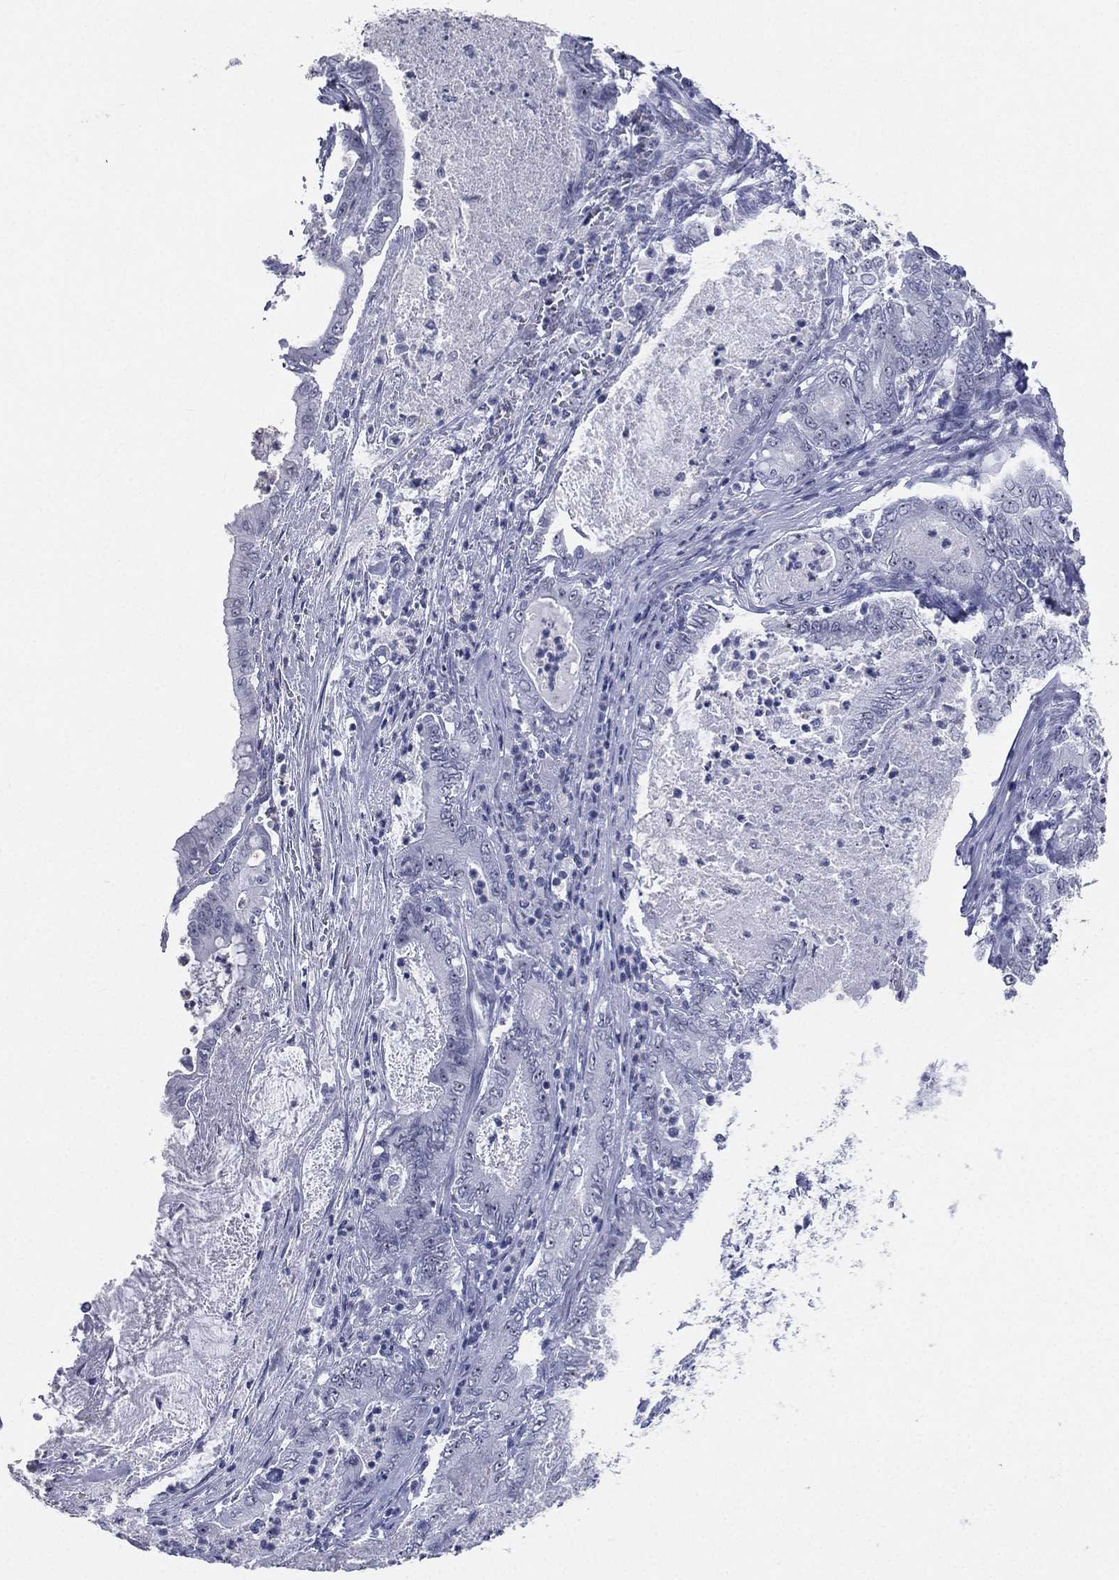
{"staining": {"intensity": "negative", "quantity": "none", "location": "none"}, "tissue": "pancreatic cancer", "cell_type": "Tumor cells", "image_type": "cancer", "snomed": [{"axis": "morphology", "description": "Adenocarcinoma, NOS"}, {"axis": "topography", "description": "Pancreas"}], "caption": "An immunohistochemistry photomicrograph of pancreatic adenocarcinoma is shown. There is no staining in tumor cells of pancreatic adenocarcinoma.", "gene": "CD22", "patient": {"sex": "male", "age": 71}}